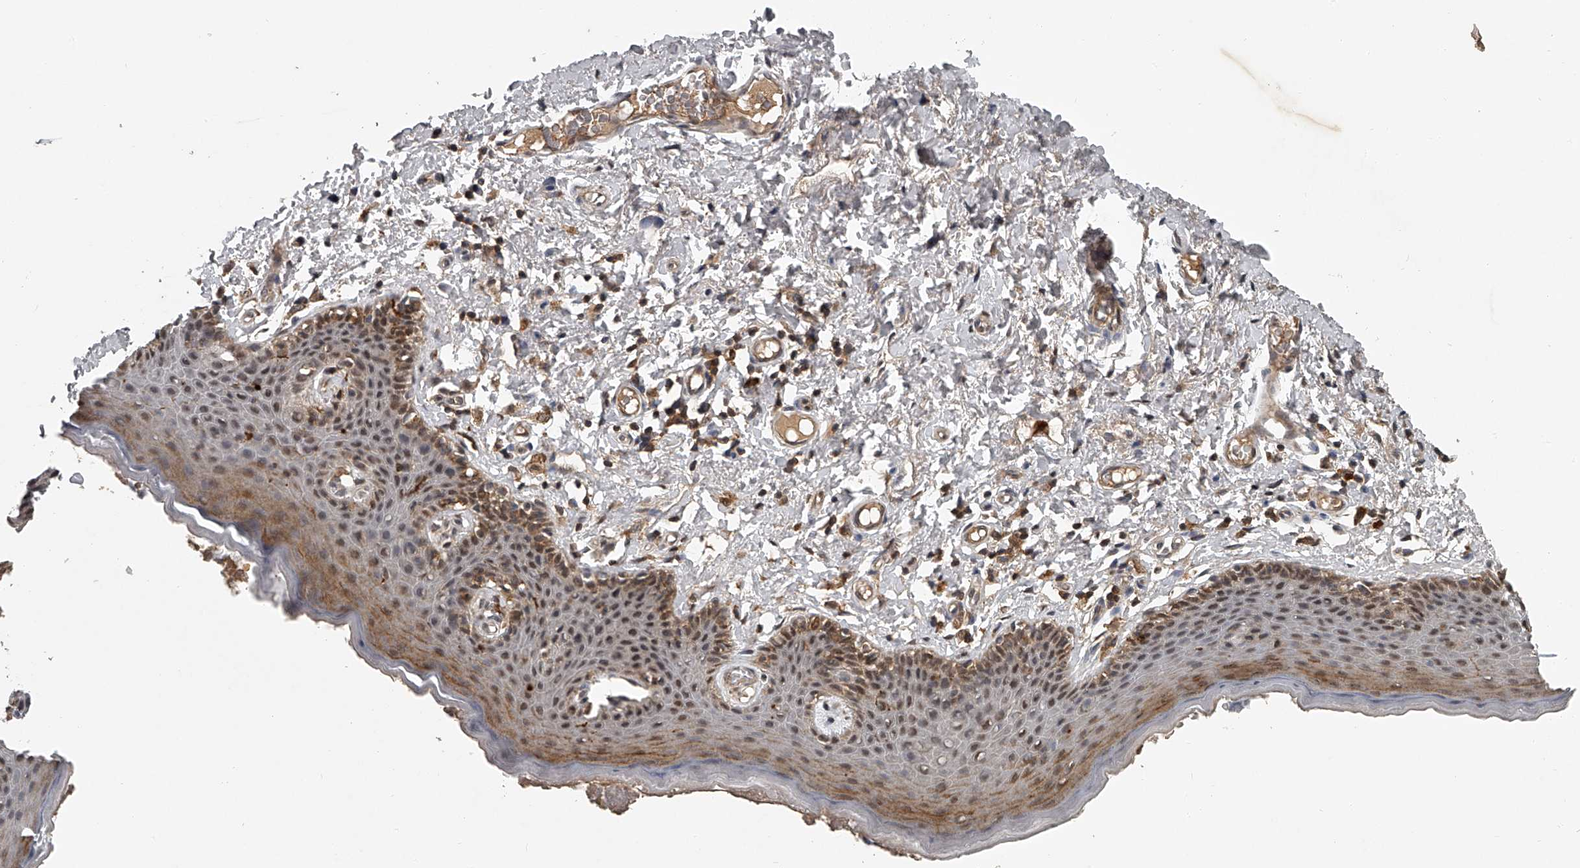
{"staining": {"intensity": "moderate", "quantity": ">75%", "location": "cytoplasmic/membranous,nuclear"}, "tissue": "skin", "cell_type": "Epidermal cells", "image_type": "normal", "snomed": [{"axis": "morphology", "description": "Normal tissue, NOS"}, {"axis": "topography", "description": "Vulva"}], "caption": "Epidermal cells exhibit moderate cytoplasmic/membranous,nuclear expression in approximately >75% of cells in benign skin. Using DAB (3,3'-diaminobenzidine) (brown) and hematoxylin (blue) stains, captured at high magnification using brightfield microscopy.", "gene": "PLEKHG1", "patient": {"sex": "female", "age": 66}}